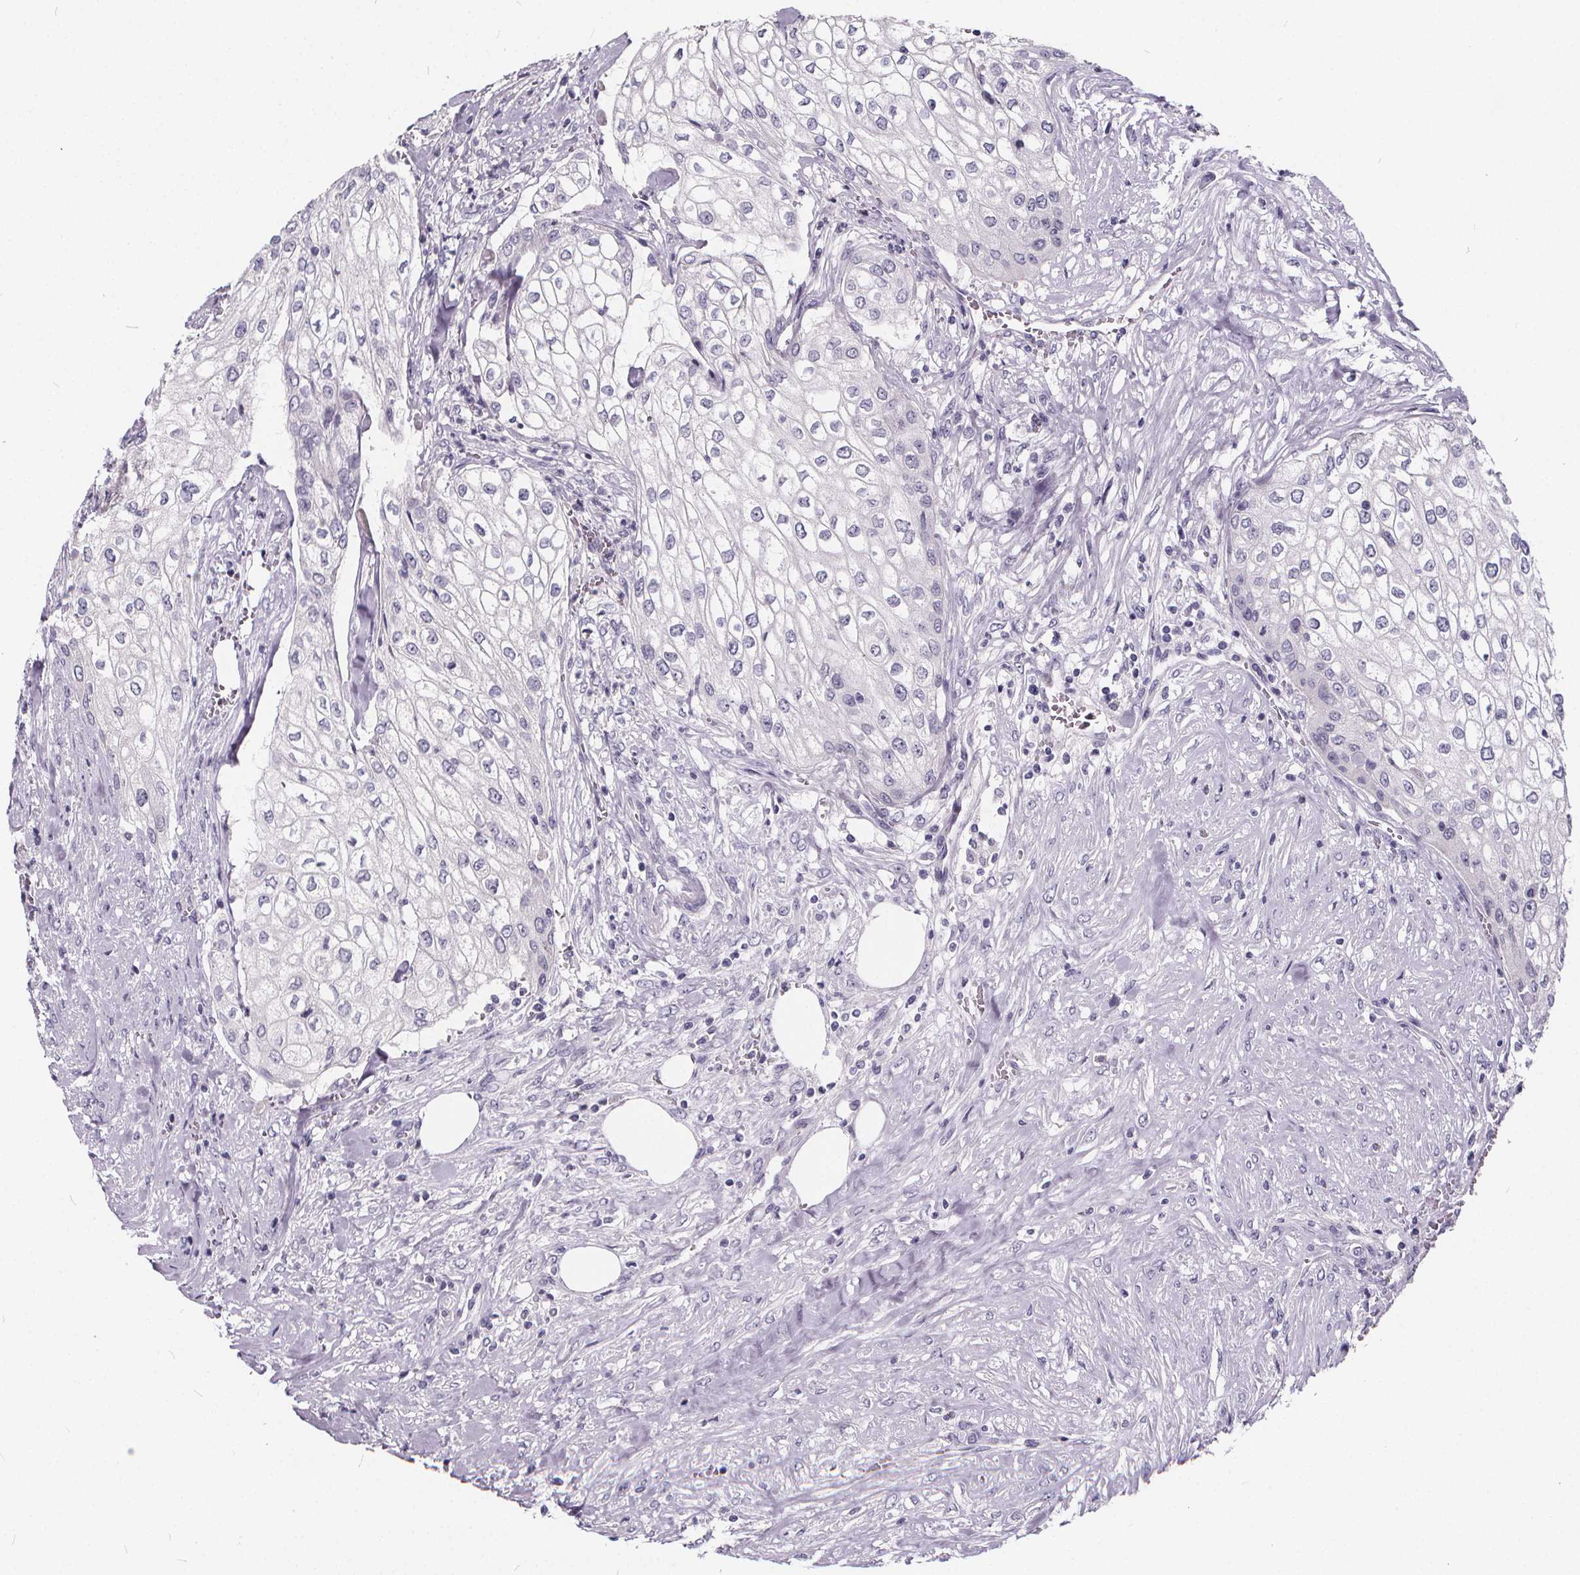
{"staining": {"intensity": "negative", "quantity": "none", "location": "none"}, "tissue": "urothelial cancer", "cell_type": "Tumor cells", "image_type": "cancer", "snomed": [{"axis": "morphology", "description": "Urothelial carcinoma, High grade"}, {"axis": "topography", "description": "Urinary bladder"}], "caption": "The histopathology image shows no staining of tumor cells in urothelial cancer.", "gene": "SPEF2", "patient": {"sex": "male", "age": 62}}